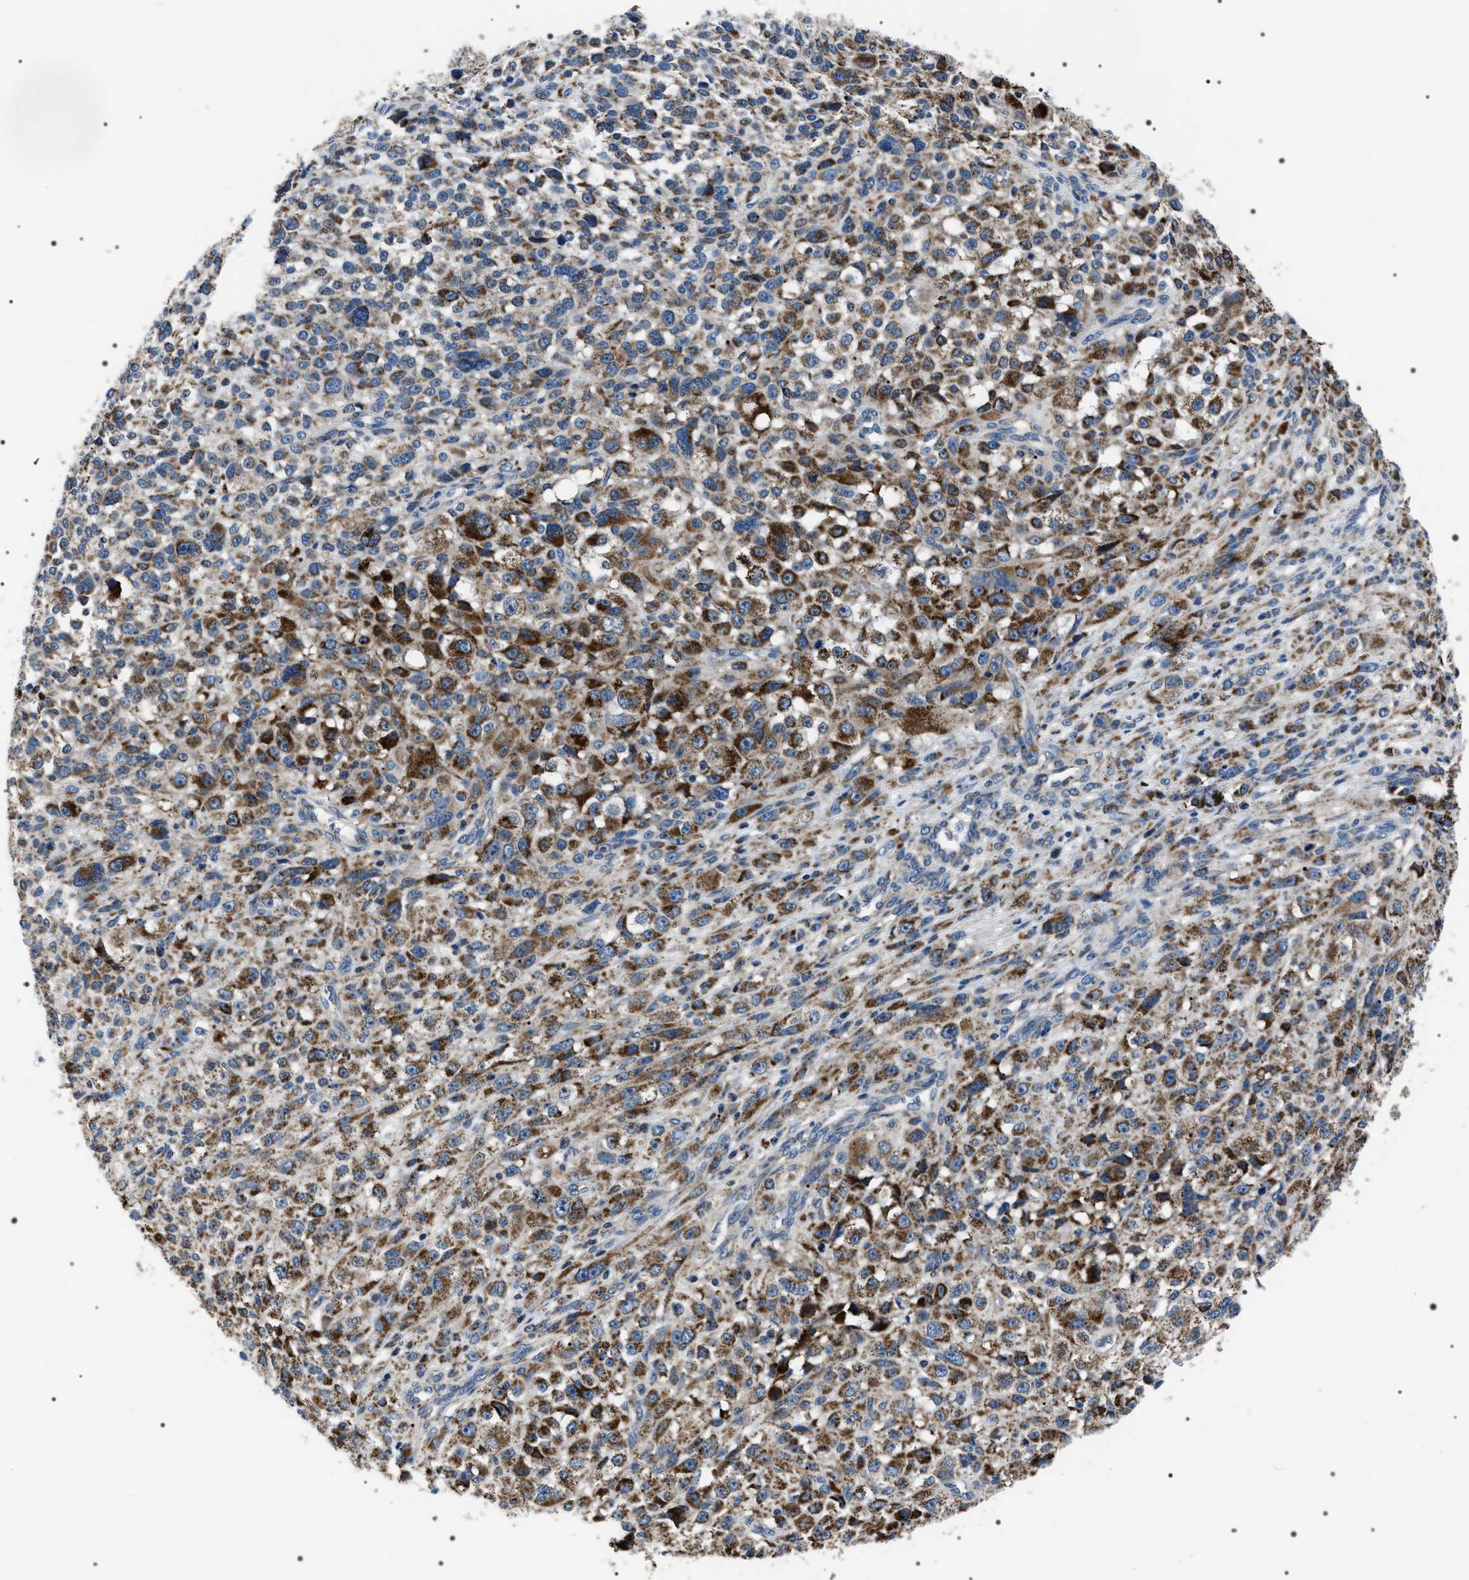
{"staining": {"intensity": "moderate", "quantity": ">75%", "location": "cytoplasmic/membranous"}, "tissue": "melanoma", "cell_type": "Tumor cells", "image_type": "cancer", "snomed": [{"axis": "morphology", "description": "Malignant melanoma, NOS"}, {"axis": "topography", "description": "Skin"}], "caption": "A brown stain highlights moderate cytoplasmic/membranous positivity of a protein in human melanoma tumor cells.", "gene": "NTMT1", "patient": {"sex": "female", "age": 55}}